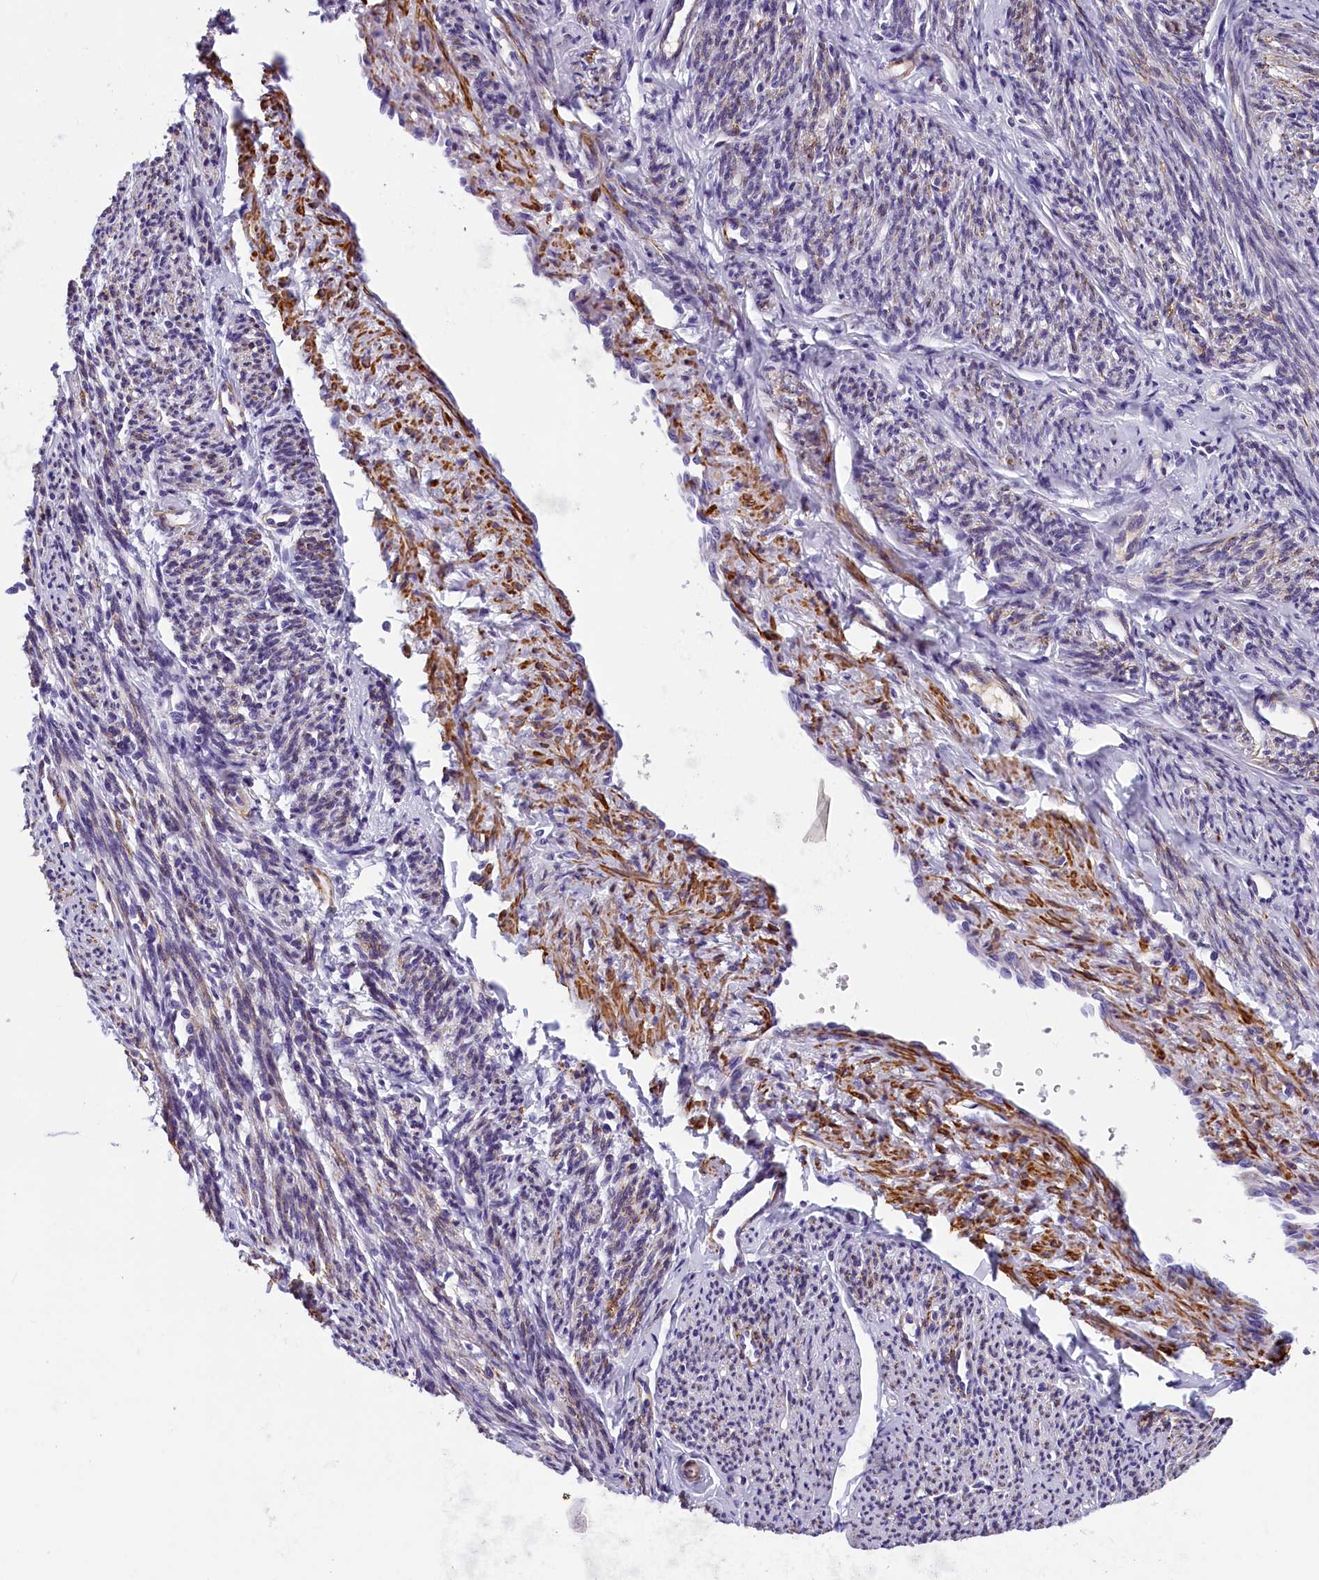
{"staining": {"intensity": "strong", "quantity": "25%-75%", "location": "cytoplasmic/membranous"}, "tissue": "smooth muscle", "cell_type": "Smooth muscle cells", "image_type": "normal", "snomed": [{"axis": "morphology", "description": "Normal tissue, NOS"}, {"axis": "topography", "description": "Smooth muscle"}, {"axis": "topography", "description": "Uterus"}], "caption": "Immunohistochemistry (DAB) staining of unremarkable human smooth muscle shows strong cytoplasmic/membranous protein staining in approximately 25%-75% of smooth muscle cells.", "gene": "BCL2L13", "patient": {"sex": "female", "age": 59}}